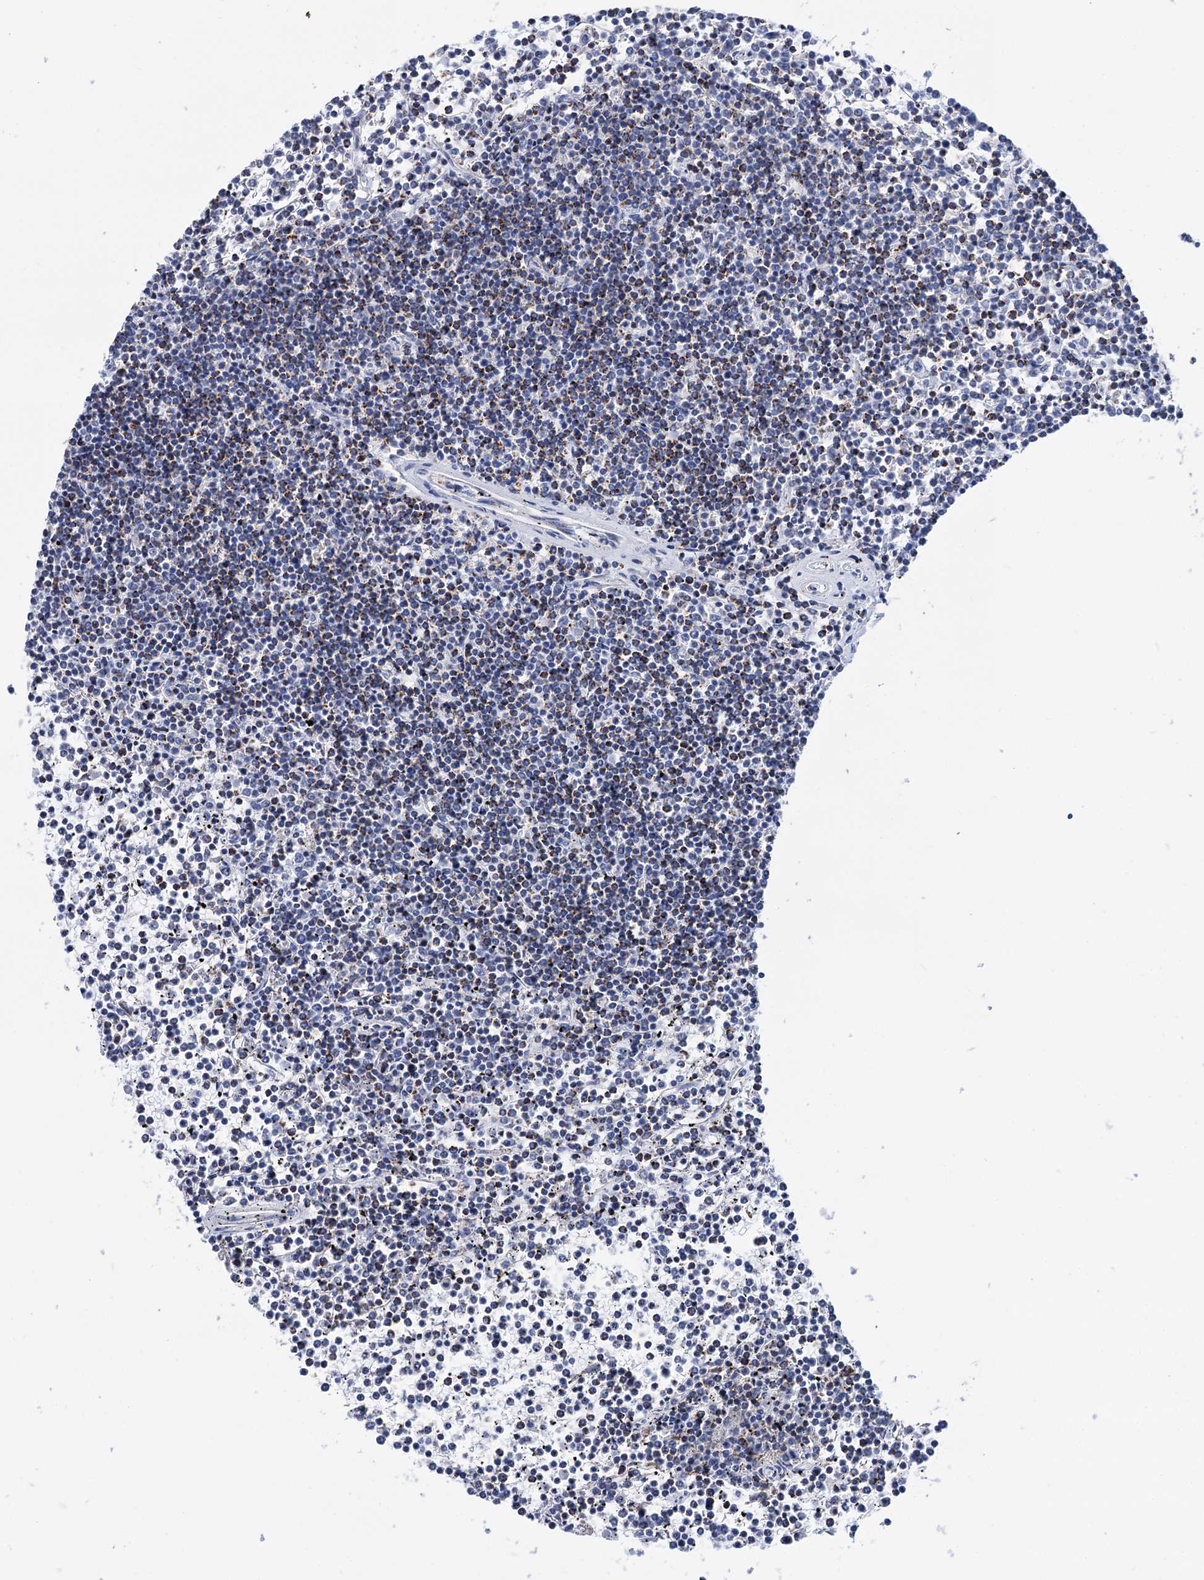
{"staining": {"intensity": "moderate", "quantity": "<25%", "location": "cytoplasmic/membranous"}, "tissue": "lymphoma", "cell_type": "Tumor cells", "image_type": "cancer", "snomed": [{"axis": "morphology", "description": "Malignant lymphoma, non-Hodgkin's type, Low grade"}, {"axis": "topography", "description": "Spleen"}], "caption": "Human lymphoma stained for a protein (brown) demonstrates moderate cytoplasmic/membranous positive staining in approximately <25% of tumor cells.", "gene": "UBASH3B", "patient": {"sex": "female", "age": 19}}